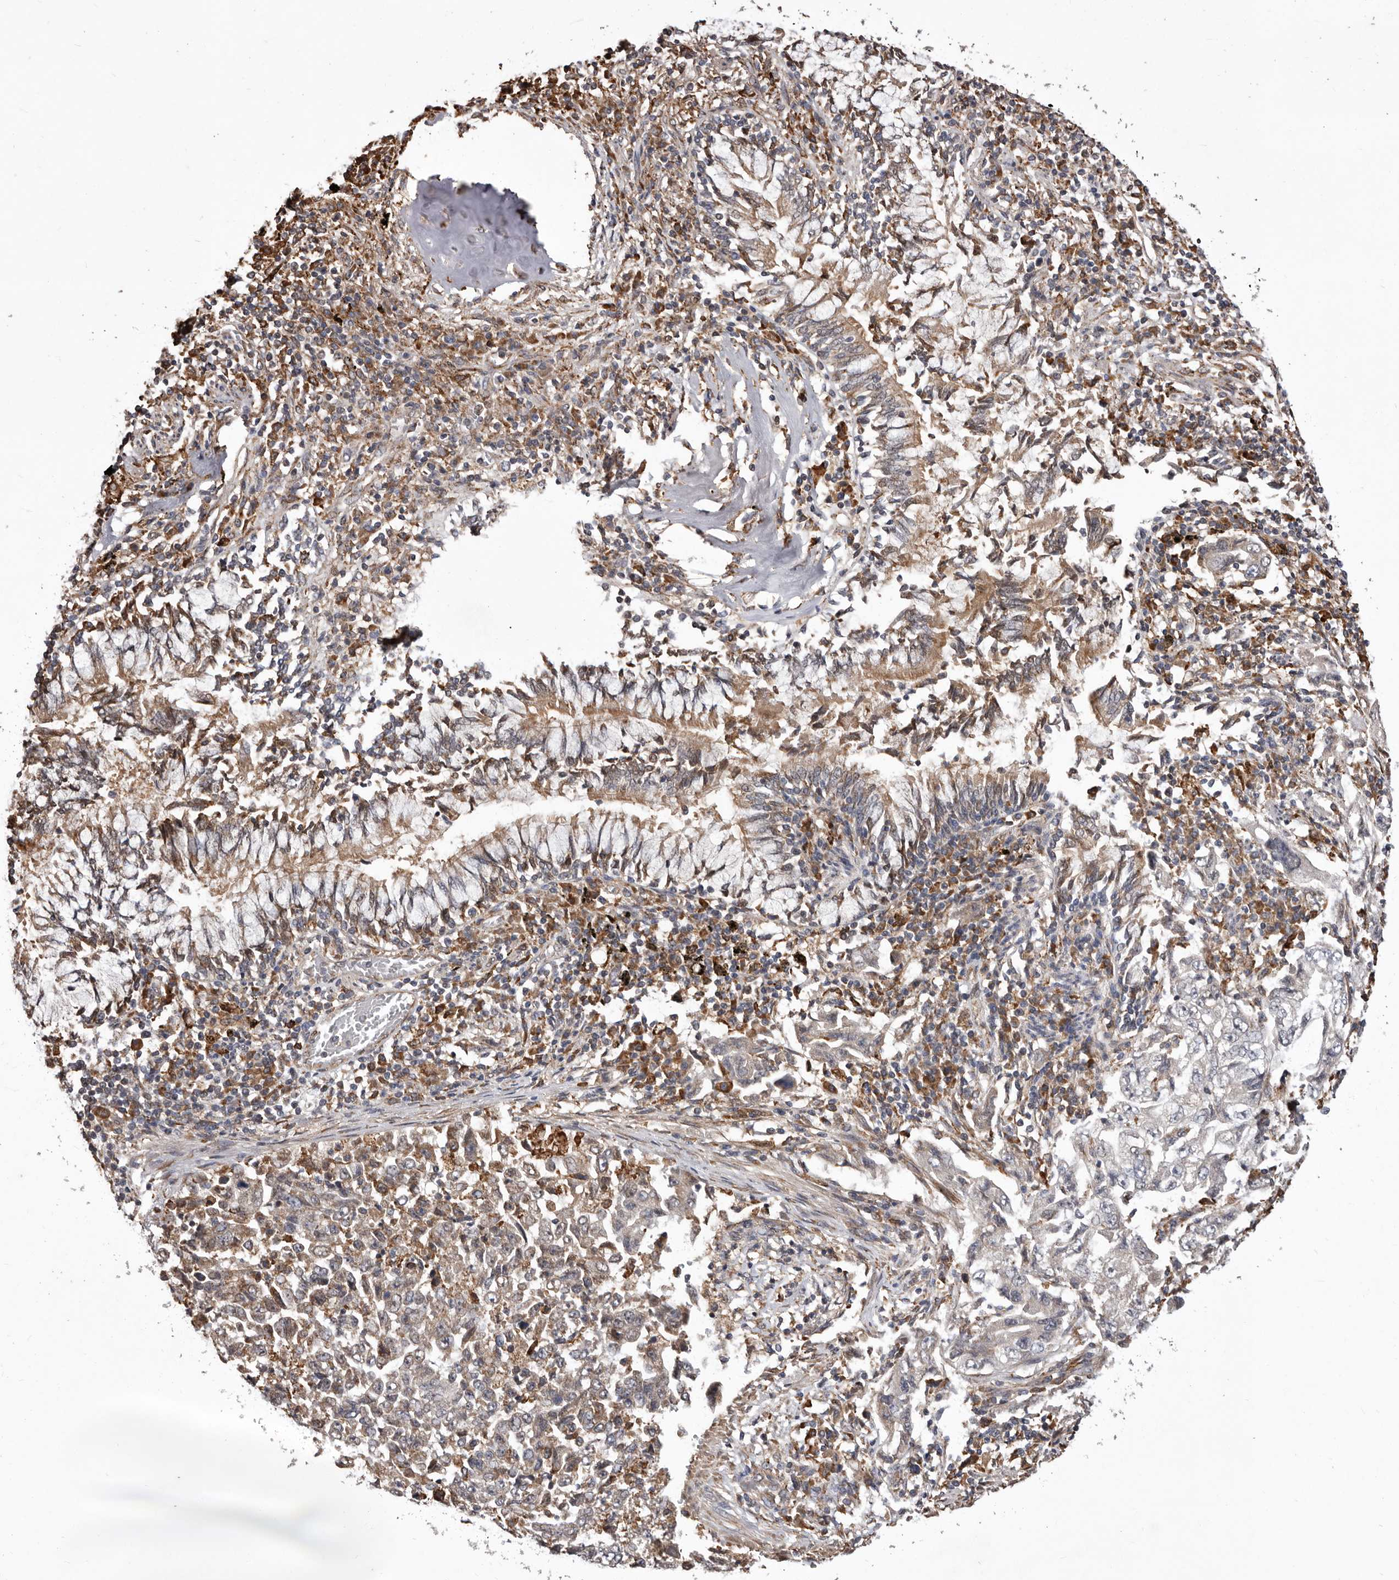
{"staining": {"intensity": "weak", "quantity": "<25%", "location": "cytoplasmic/membranous"}, "tissue": "lung cancer", "cell_type": "Tumor cells", "image_type": "cancer", "snomed": [{"axis": "morphology", "description": "Adenocarcinoma, NOS"}, {"axis": "topography", "description": "Lung"}], "caption": "IHC image of human lung adenocarcinoma stained for a protein (brown), which shows no positivity in tumor cells. Nuclei are stained in blue.", "gene": "RRM2B", "patient": {"sex": "female", "age": 51}}